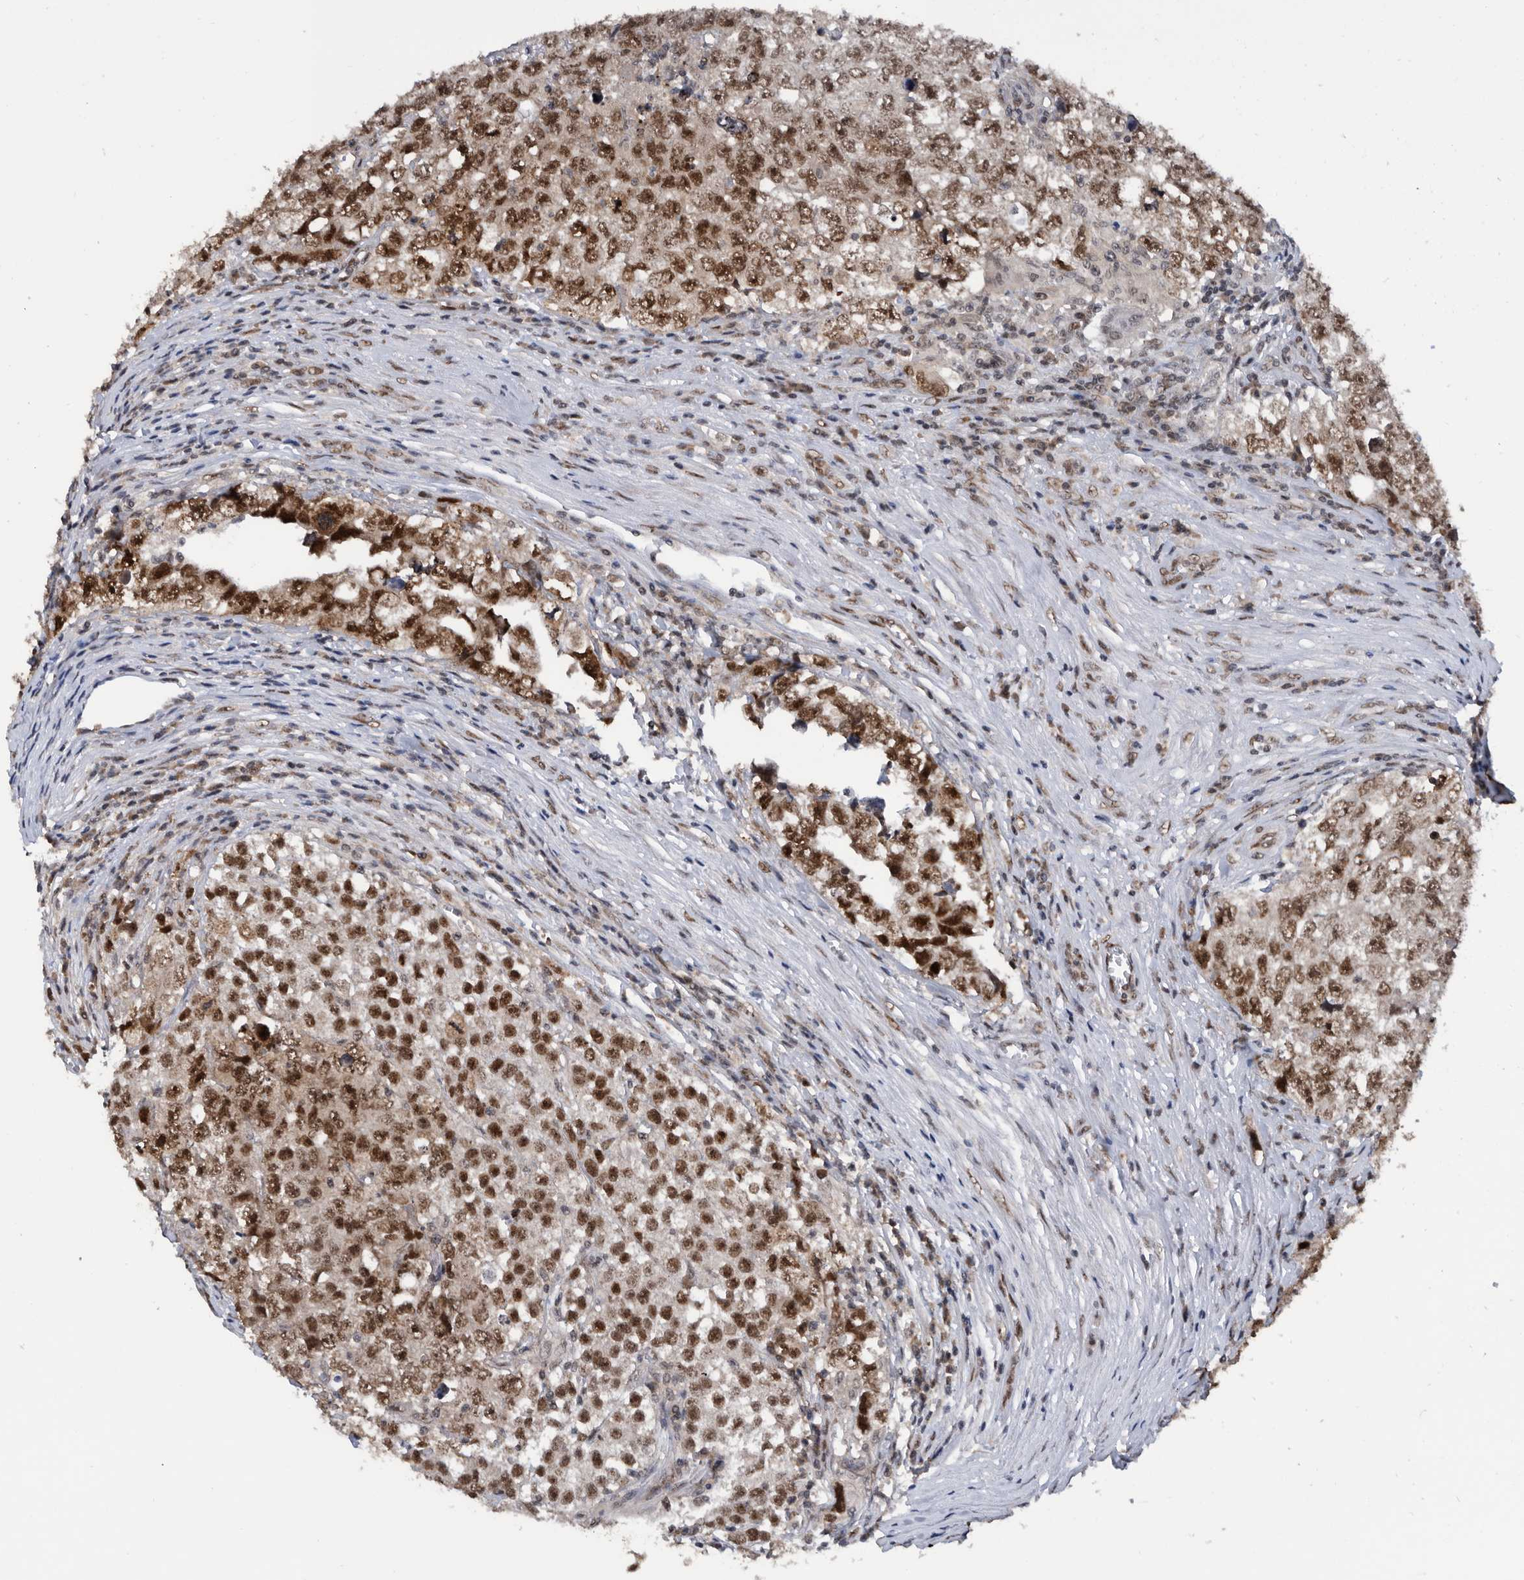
{"staining": {"intensity": "strong", "quantity": ">75%", "location": "nuclear"}, "tissue": "testis cancer", "cell_type": "Tumor cells", "image_type": "cancer", "snomed": [{"axis": "morphology", "description": "Seminoma, NOS"}, {"axis": "morphology", "description": "Carcinoma, Embryonal, NOS"}, {"axis": "topography", "description": "Testis"}], "caption": "Testis cancer tissue exhibits strong nuclear staining in approximately >75% of tumor cells, visualized by immunohistochemistry. Nuclei are stained in blue.", "gene": "ZNF260", "patient": {"sex": "male", "age": 43}}